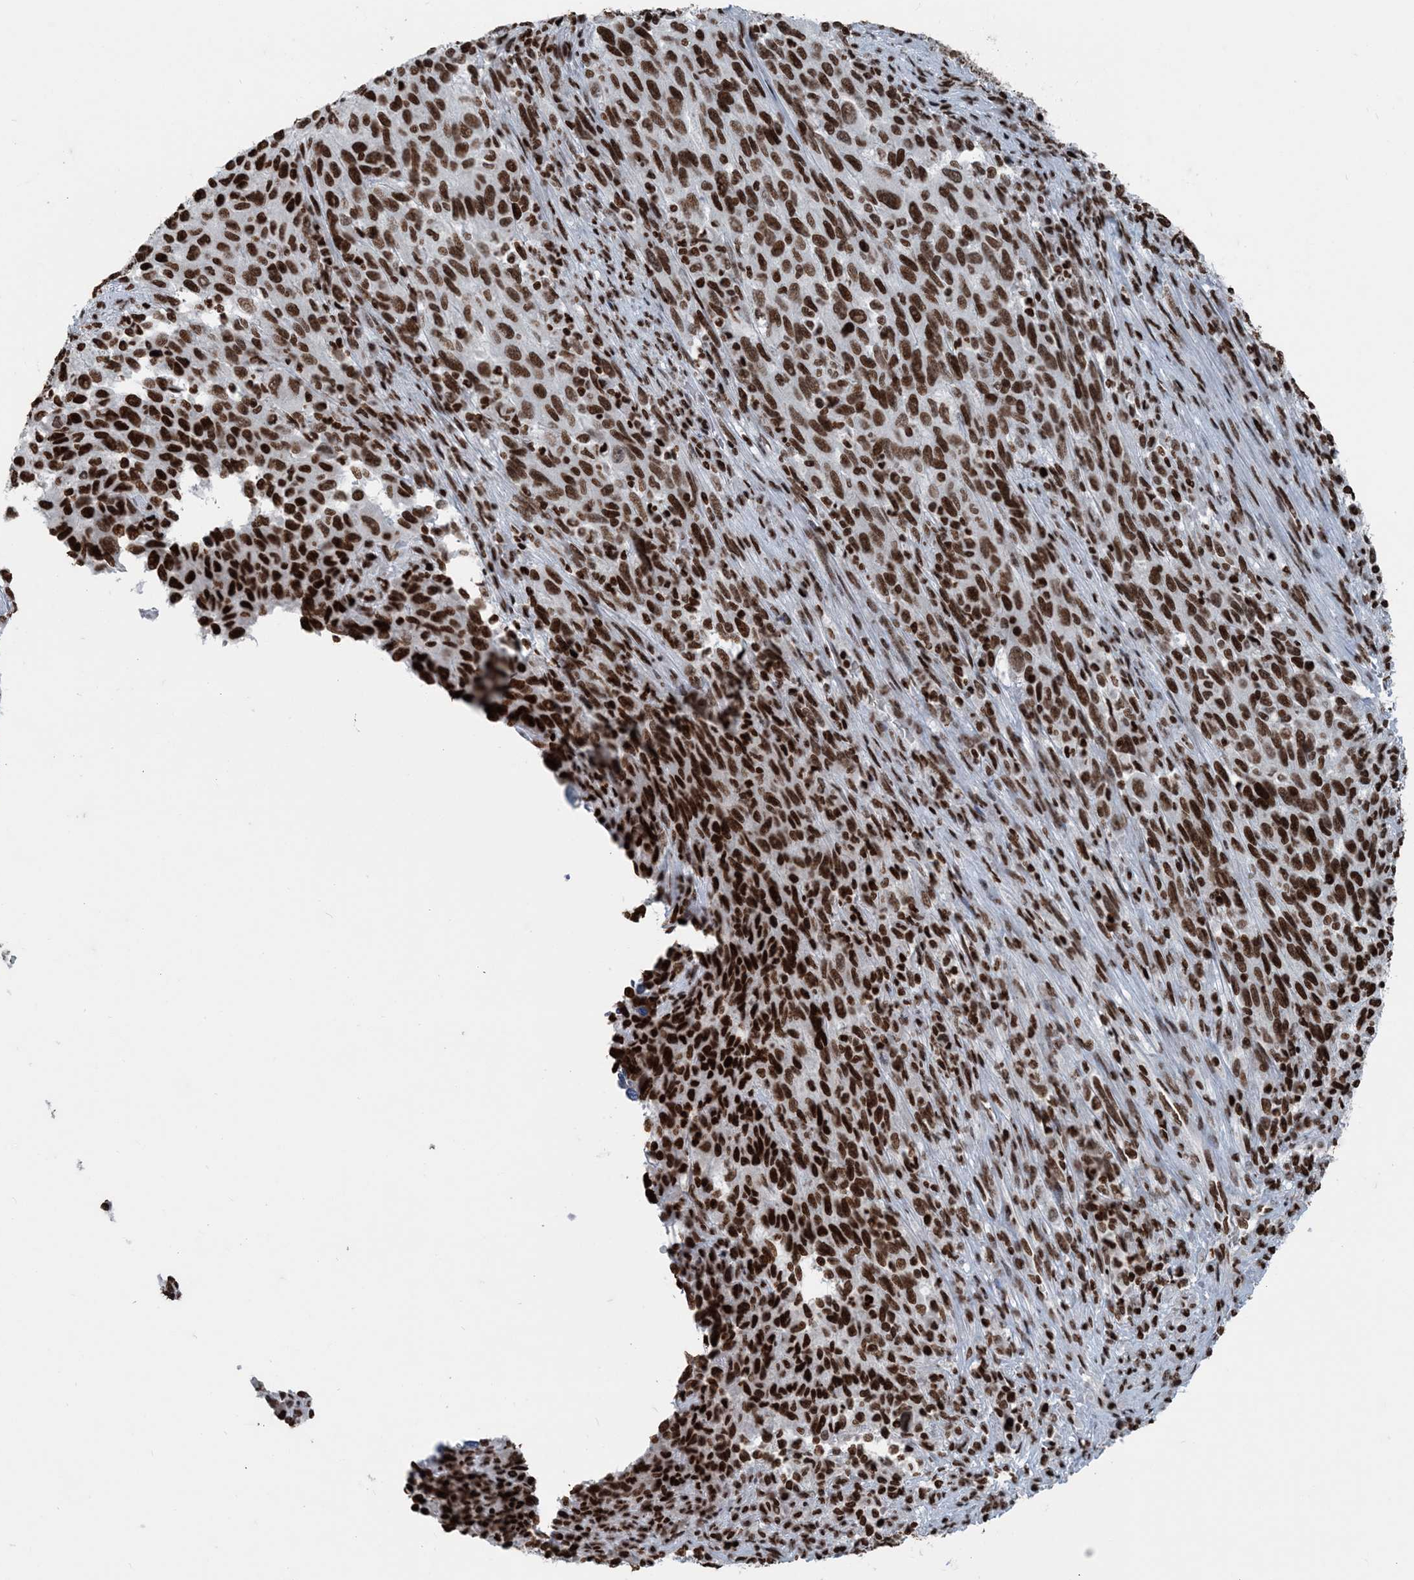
{"staining": {"intensity": "strong", "quantity": ">75%", "location": "nuclear"}, "tissue": "melanoma", "cell_type": "Tumor cells", "image_type": "cancer", "snomed": [{"axis": "morphology", "description": "Malignant melanoma, Metastatic site"}, {"axis": "topography", "description": "Lymph node"}], "caption": "Human malignant melanoma (metastatic site) stained with a brown dye reveals strong nuclear positive staining in approximately >75% of tumor cells.", "gene": "H3-3B", "patient": {"sex": "male", "age": 61}}